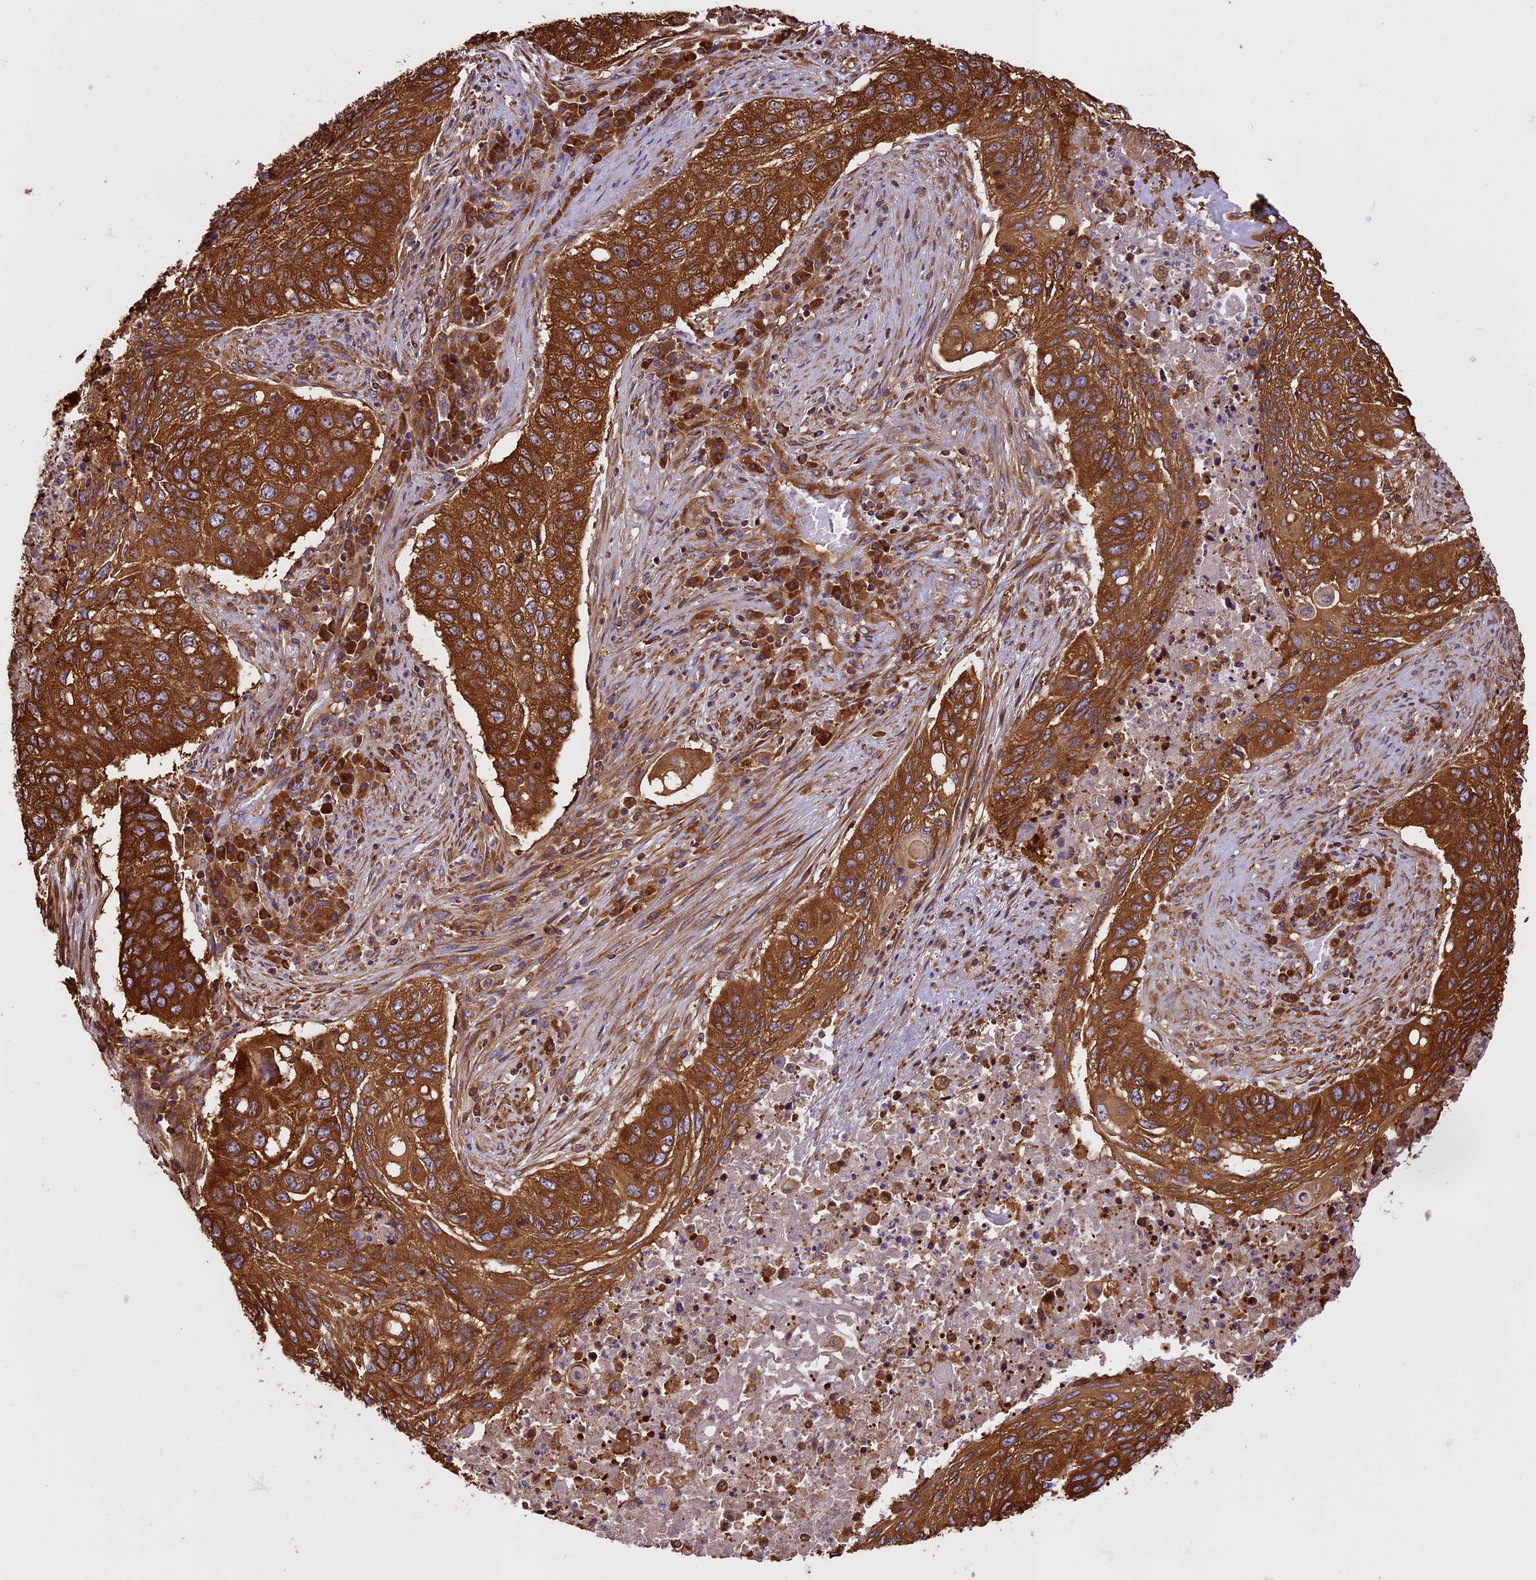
{"staining": {"intensity": "strong", "quantity": ">75%", "location": "cytoplasmic/membranous"}, "tissue": "lung cancer", "cell_type": "Tumor cells", "image_type": "cancer", "snomed": [{"axis": "morphology", "description": "Squamous cell carcinoma, NOS"}, {"axis": "topography", "description": "Lung"}], "caption": "Strong cytoplasmic/membranous protein positivity is identified in approximately >75% of tumor cells in lung squamous cell carcinoma. (DAB = brown stain, brightfield microscopy at high magnification).", "gene": "KARS1", "patient": {"sex": "female", "age": 63}}